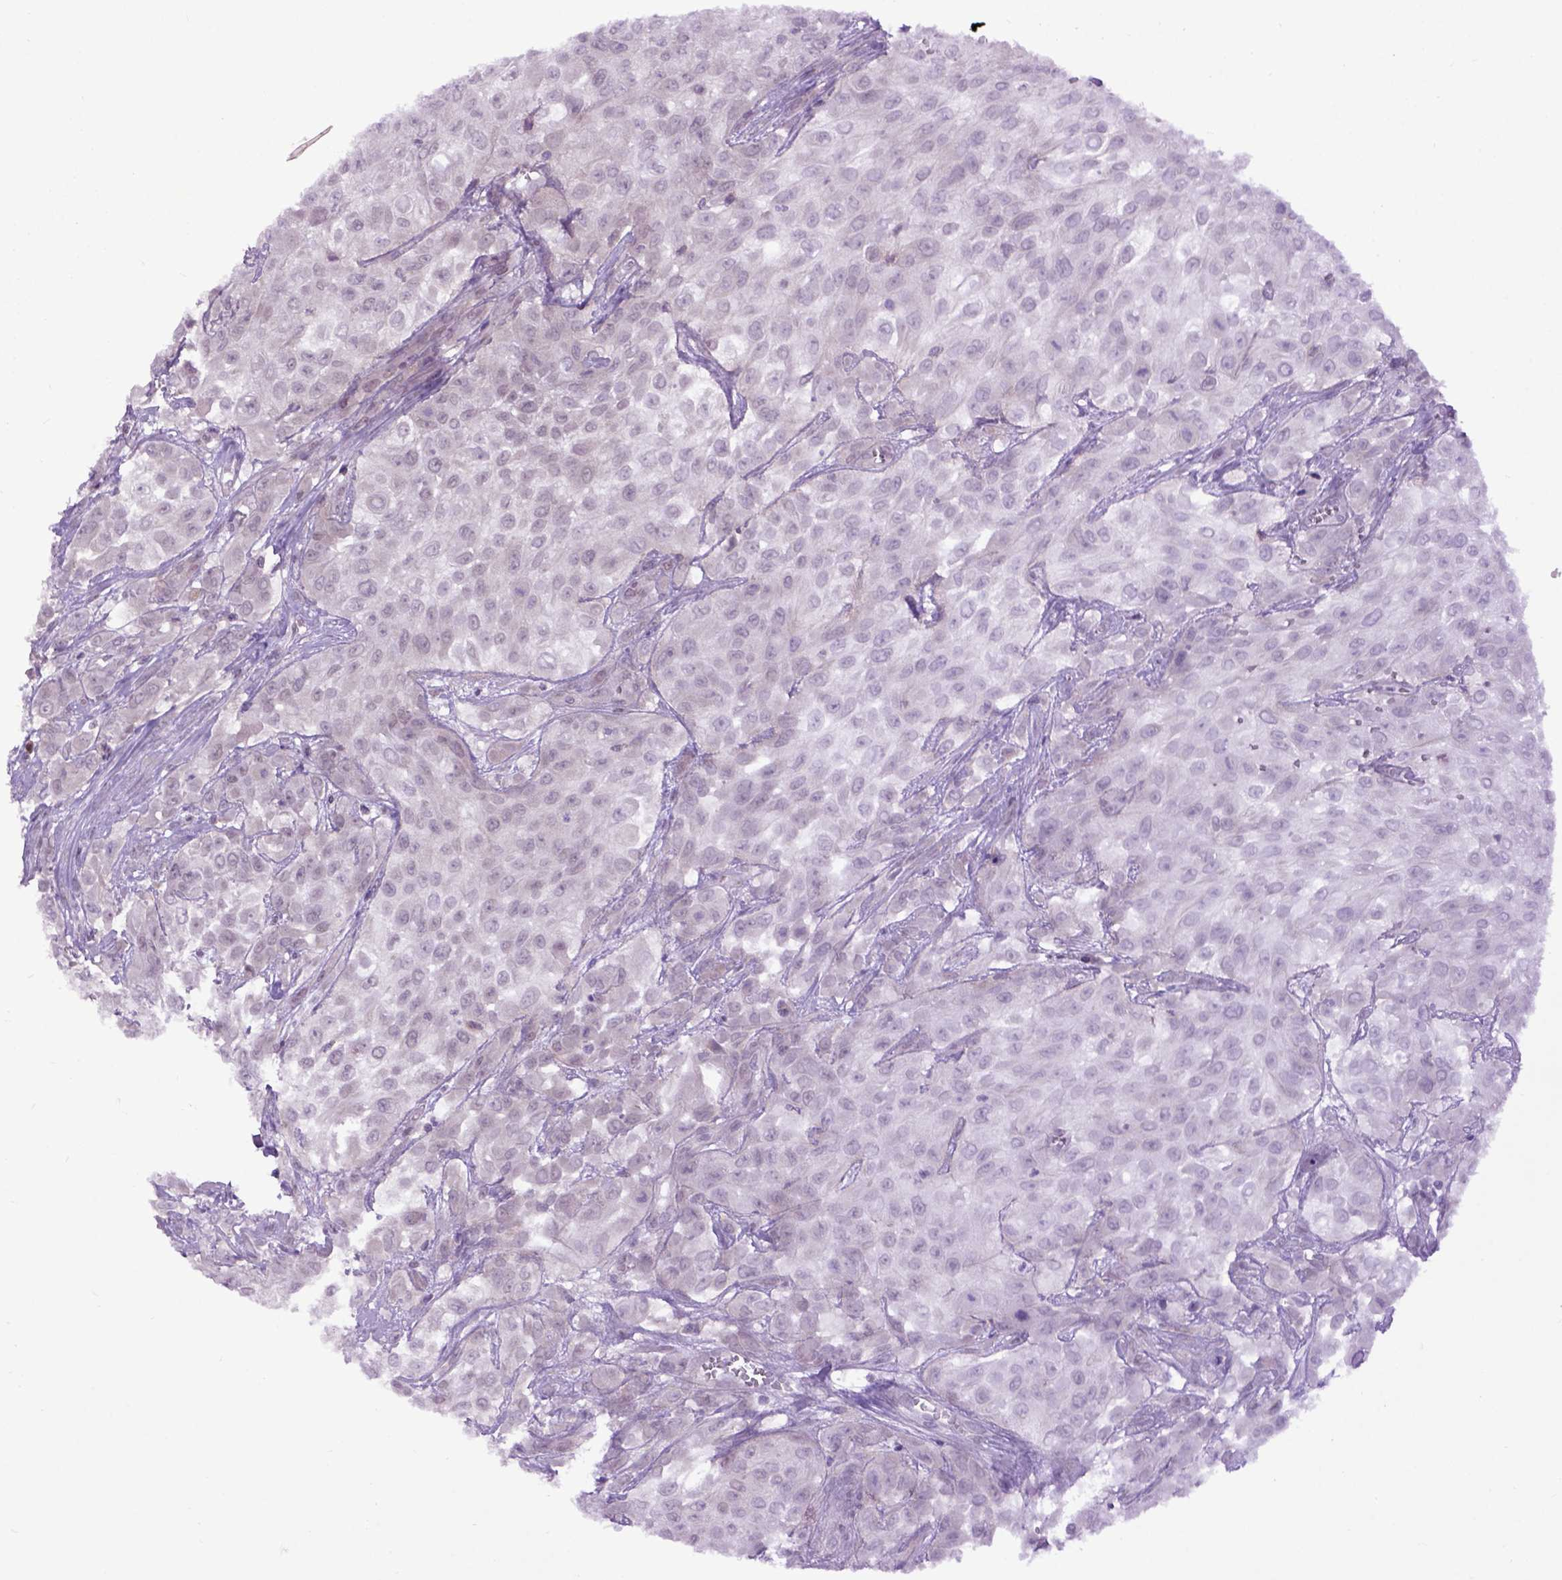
{"staining": {"intensity": "negative", "quantity": "none", "location": "none"}, "tissue": "urothelial cancer", "cell_type": "Tumor cells", "image_type": "cancer", "snomed": [{"axis": "morphology", "description": "Urothelial carcinoma, High grade"}, {"axis": "topography", "description": "Urinary bladder"}], "caption": "IHC of high-grade urothelial carcinoma reveals no expression in tumor cells.", "gene": "EMILIN3", "patient": {"sex": "male", "age": 57}}